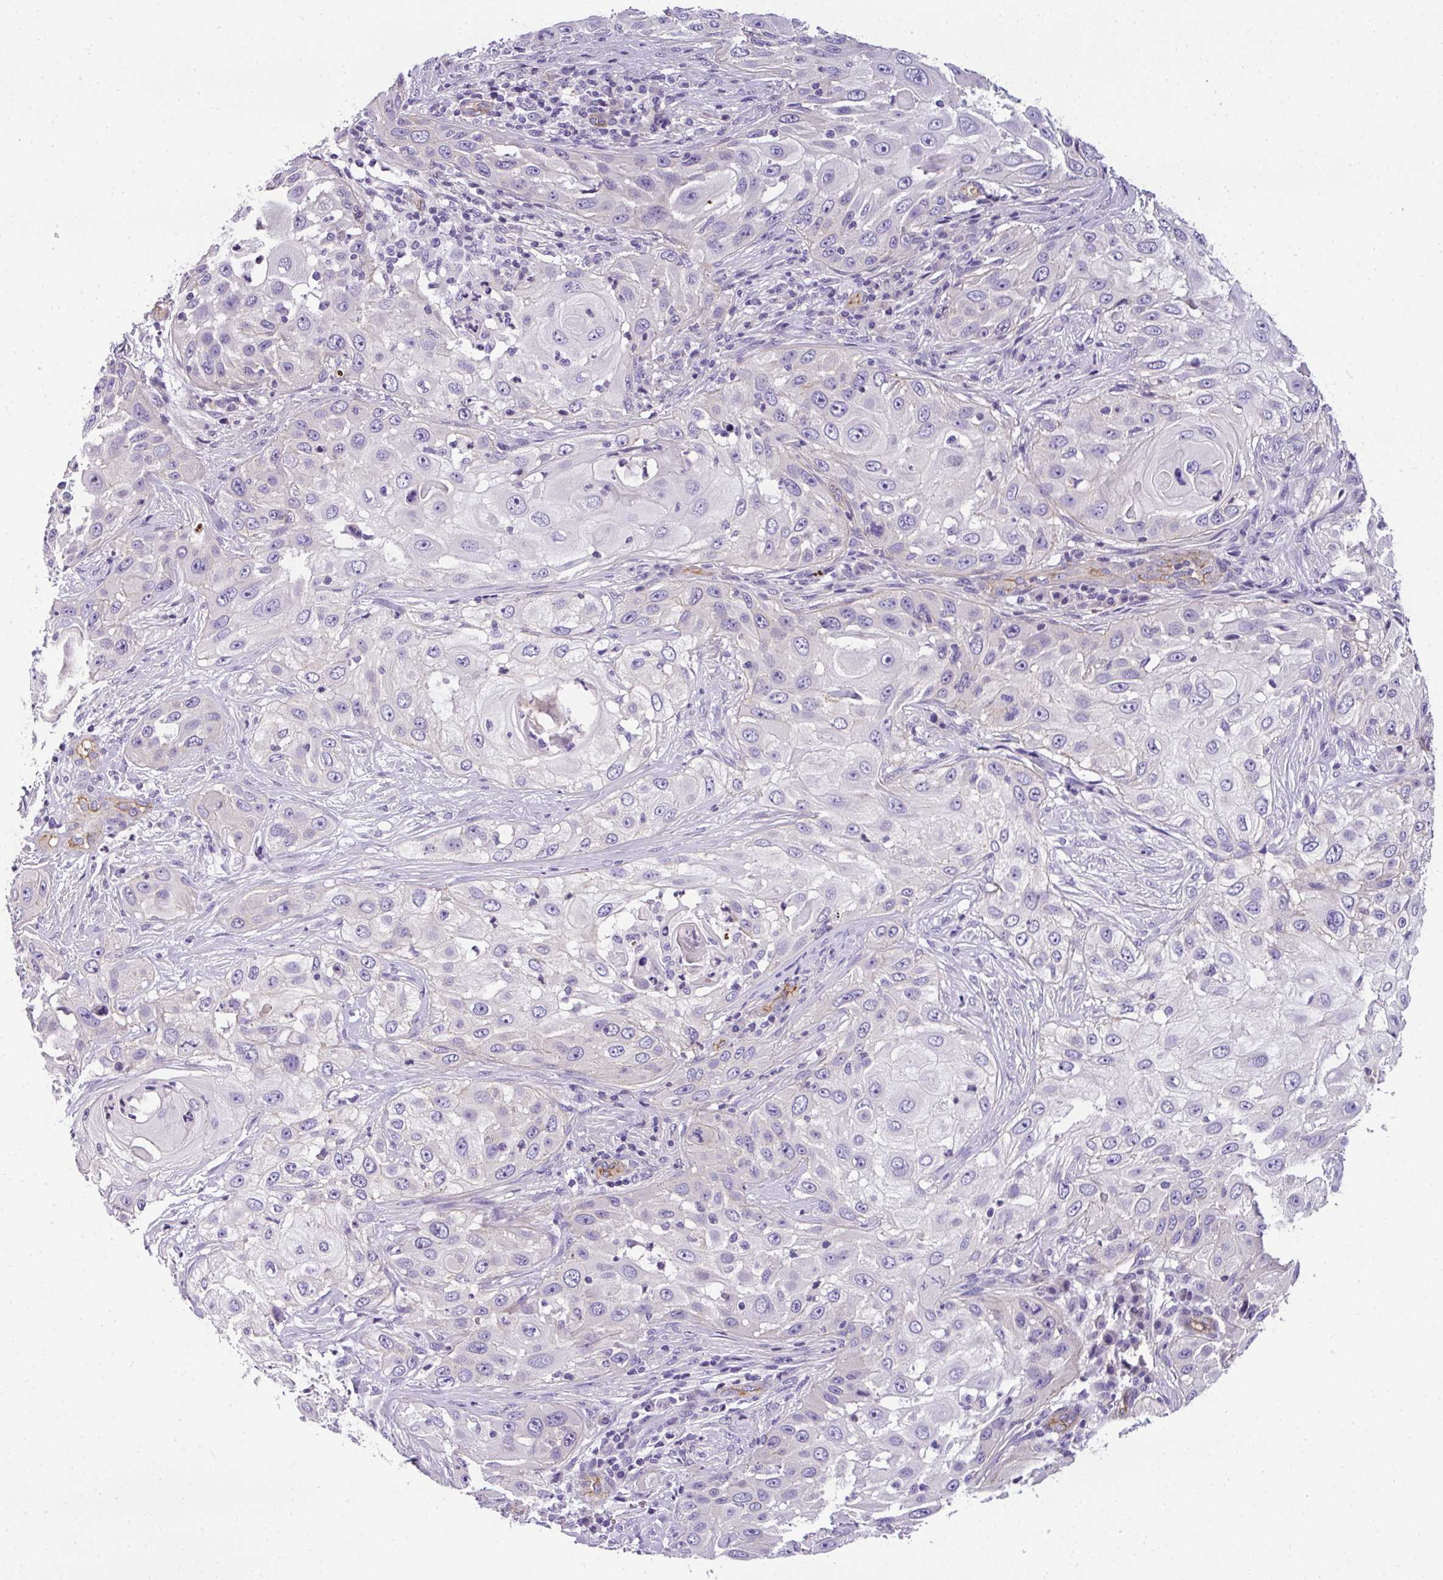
{"staining": {"intensity": "negative", "quantity": "none", "location": "none"}, "tissue": "skin cancer", "cell_type": "Tumor cells", "image_type": "cancer", "snomed": [{"axis": "morphology", "description": "Squamous cell carcinoma, NOS"}, {"axis": "topography", "description": "Skin"}], "caption": "Skin cancer was stained to show a protein in brown. There is no significant positivity in tumor cells.", "gene": "OR11H4", "patient": {"sex": "female", "age": 44}}